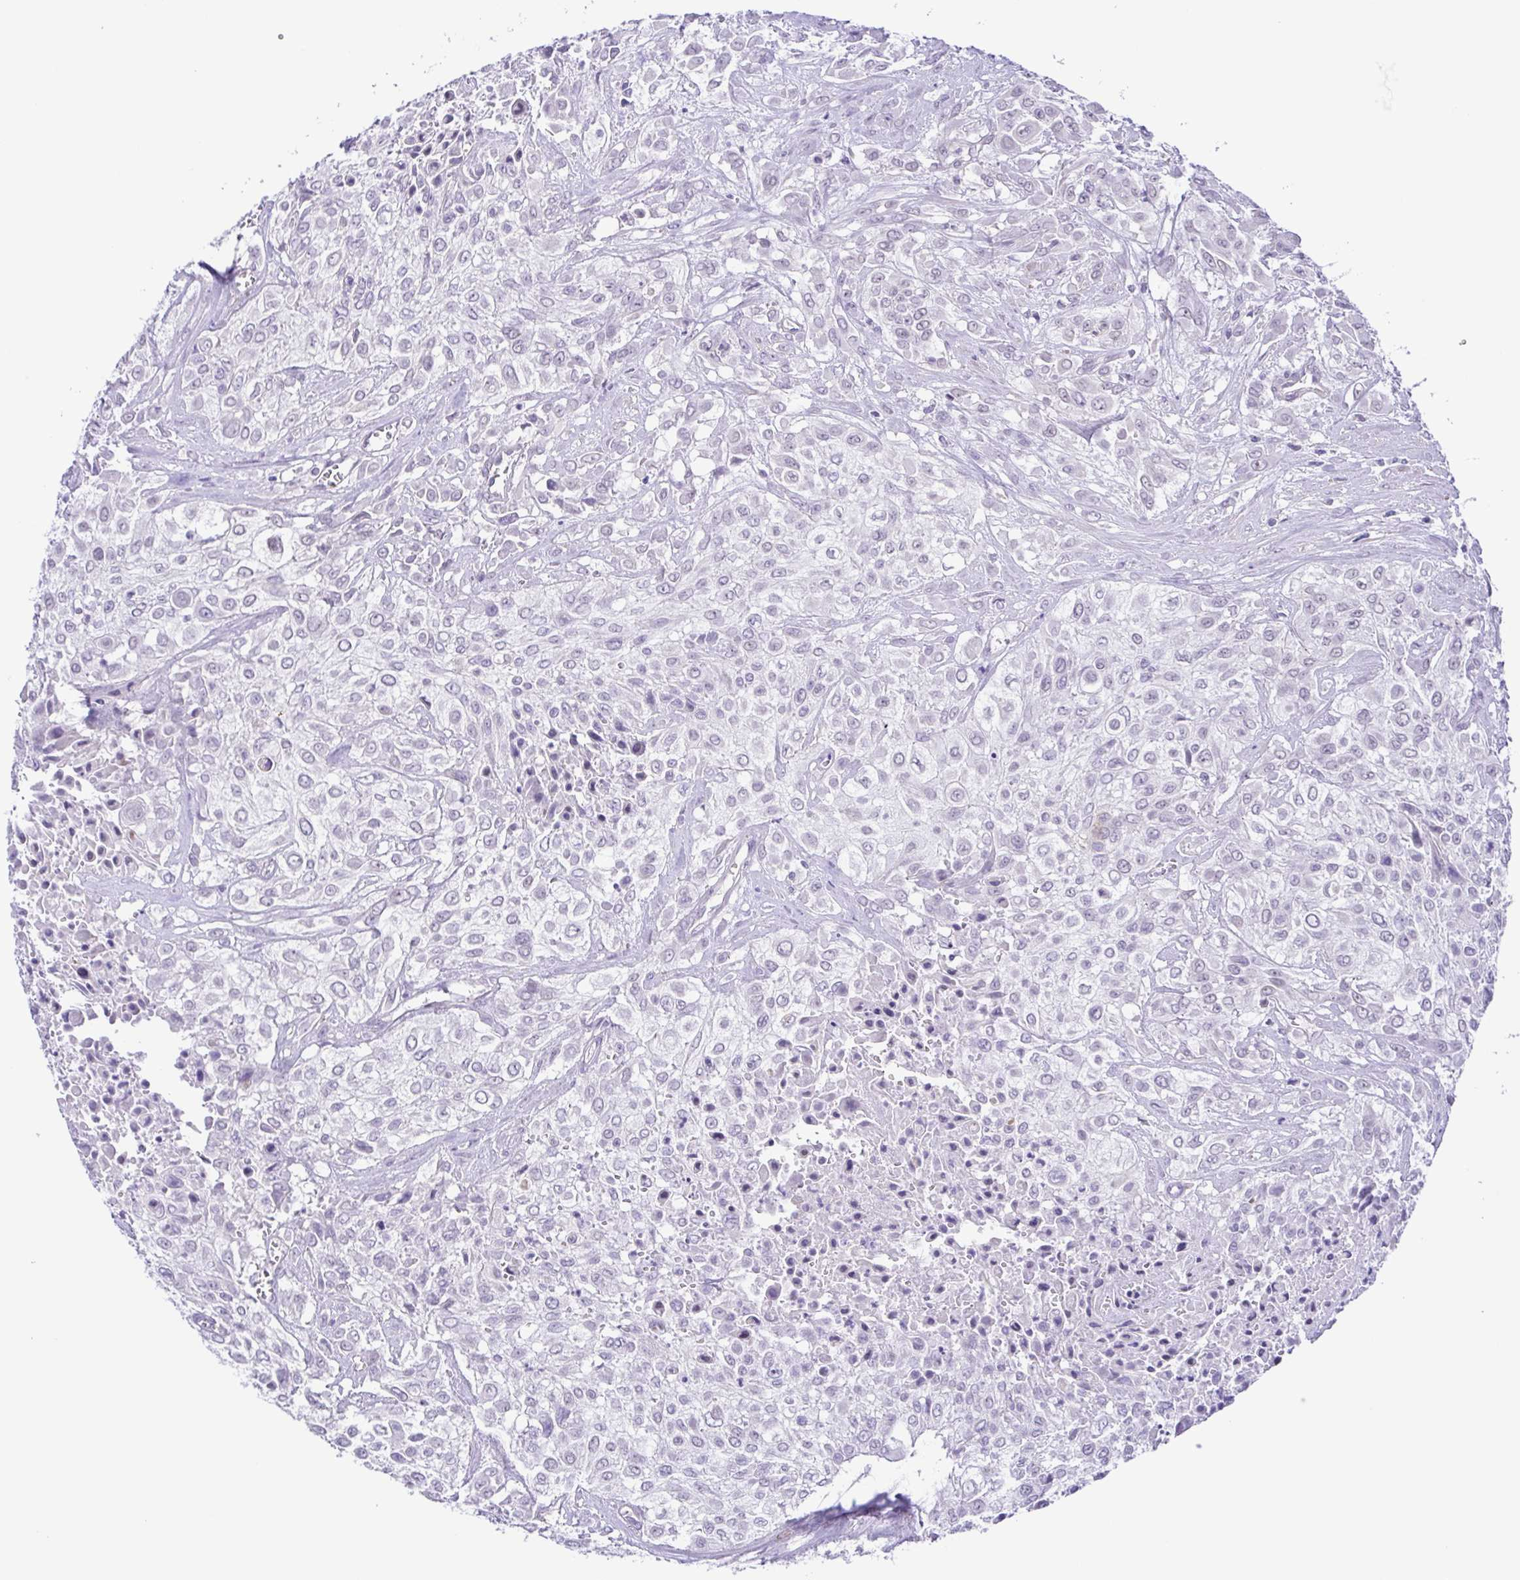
{"staining": {"intensity": "negative", "quantity": "none", "location": "none"}, "tissue": "urothelial cancer", "cell_type": "Tumor cells", "image_type": "cancer", "snomed": [{"axis": "morphology", "description": "Urothelial carcinoma, High grade"}, {"axis": "topography", "description": "Urinary bladder"}], "caption": "DAB (3,3'-diaminobenzidine) immunohistochemical staining of human urothelial carcinoma (high-grade) shows no significant expression in tumor cells. The staining was performed using DAB to visualize the protein expression in brown, while the nuclei were stained in blue with hematoxylin (Magnification: 20x).", "gene": "DCLK2", "patient": {"sex": "male", "age": 57}}